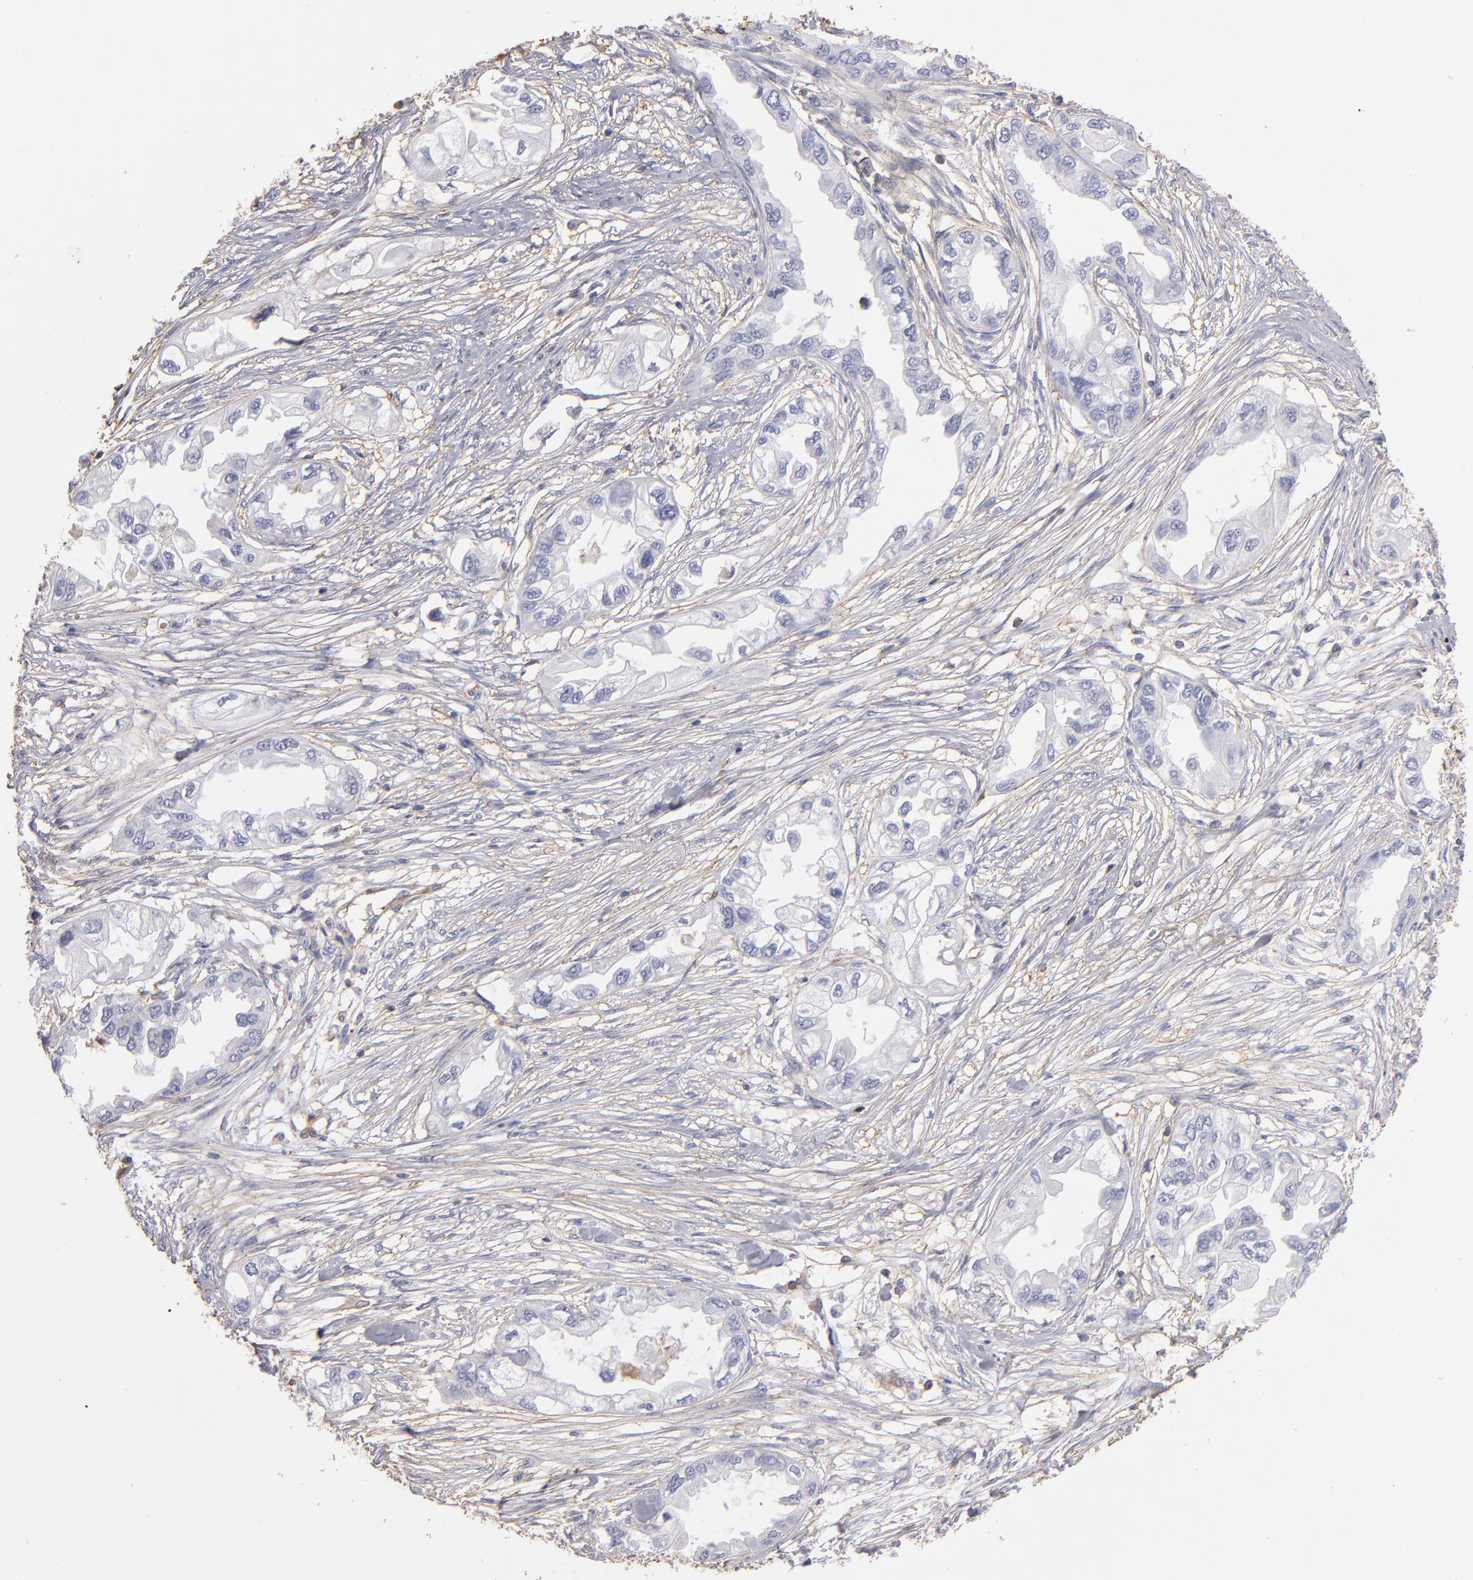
{"staining": {"intensity": "negative", "quantity": "none", "location": "none"}, "tissue": "endometrial cancer", "cell_type": "Tumor cells", "image_type": "cancer", "snomed": [{"axis": "morphology", "description": "Adenocarcinoma, NOS"}, {"axis": "topography", "description": "Endometrium"}], "caption": "Protein analysis of endometrial cancer exhibits no significant expression in tumor cells.", "gene": "ABCB1", "patient": {"sex": "female", "age": 67}}